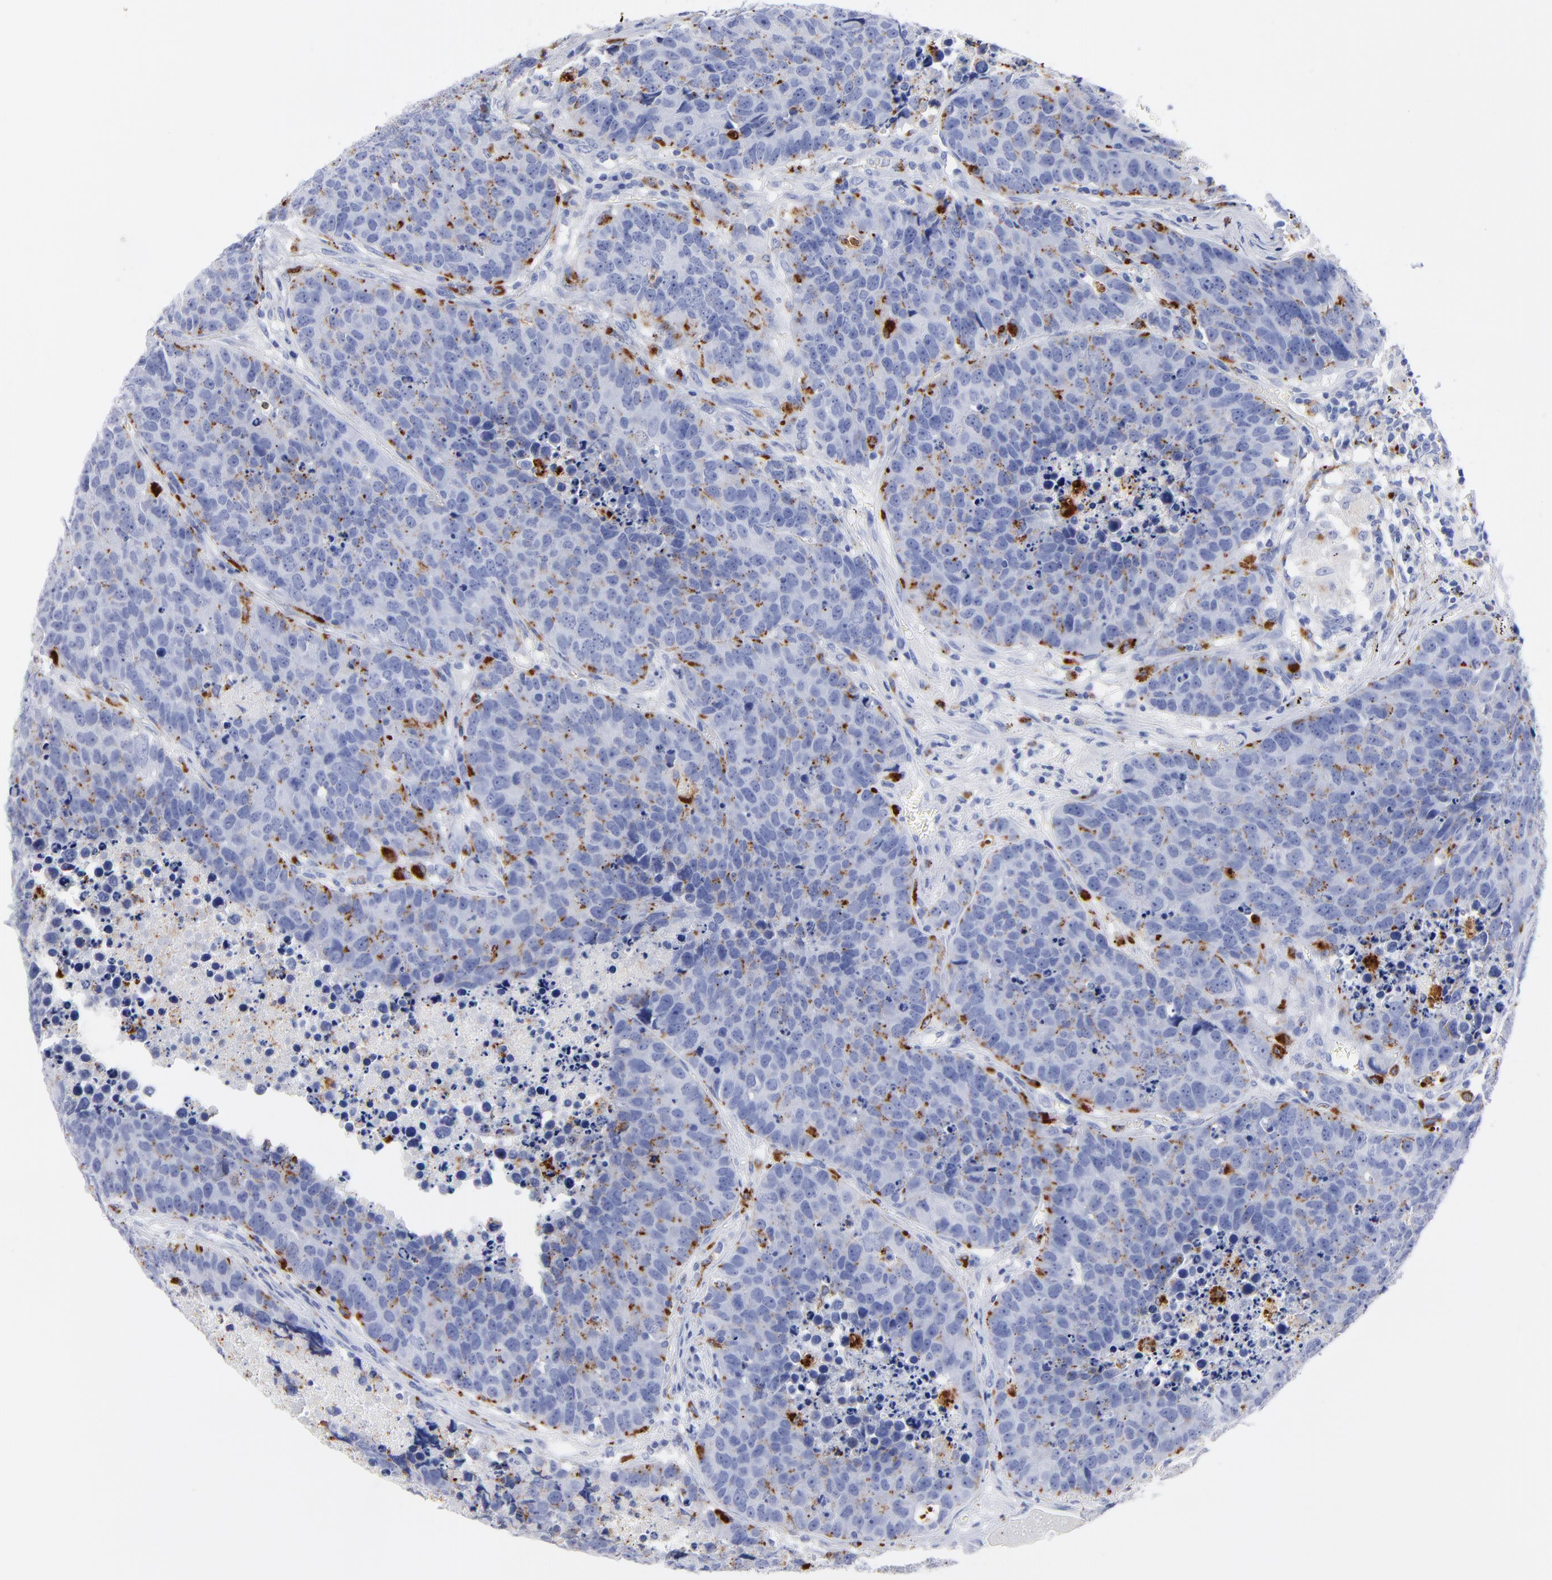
{"staining": {"intensity": "moderate", "quantity": "25%-75%", "location": "cytoplasmic/membranous"}, "tissue": "carcinoid", "cell_type": "Tumor cells", "image_type": "cancer", "snomed": [{"axis": "morphology", "description": "Carcinoid, malignant, NOS"}, {"axis": "topography", "description": "Lung"}], "caption": "IHC histopathology image of human malignant carcinoid stained for a protein (brown), which reveals medium levels of moderate cytoplasmic/membranous positivity in approximately 25%-75% of tumor cells.", "gene": "CPVL", "patient": {"sex": "male", "age": 60}}